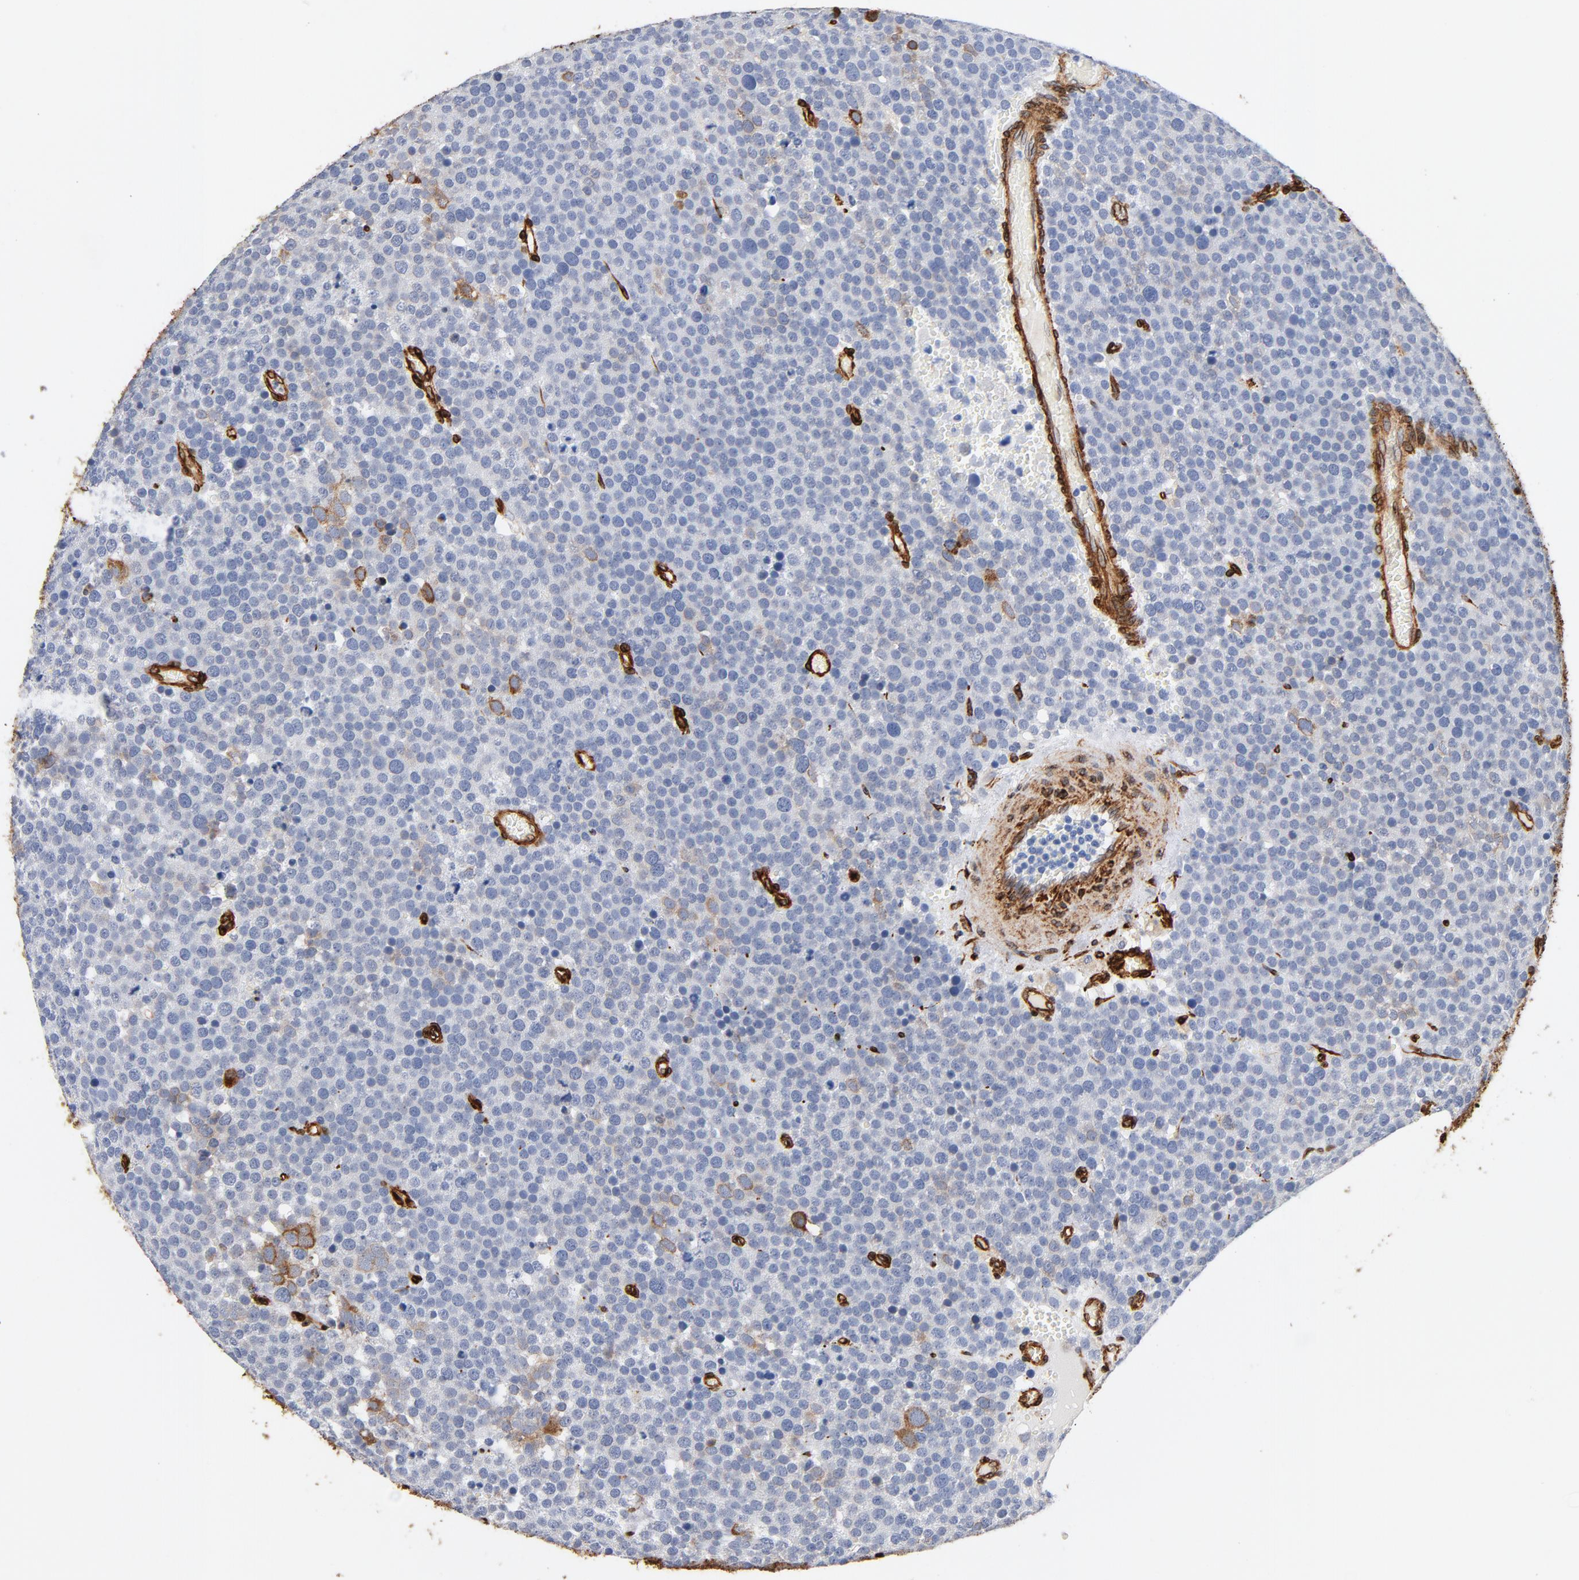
{"staining": {"intensity": "negative", "quantity": "none", "location": "none"}, "tissue": "testis cancer", "cell_type": "Tumor cells", "image_type": "cancer", "snomed": [{"axis": "morphology", "description": "Seminoma, NOS"}, {"axis": "topography", "description": "Testis"}], "caption": "Tumor cells are negative for brown protein staining in testis cancer.", "gene": "SERPINH1", "patient": {"sex": "male", "age": 71}}